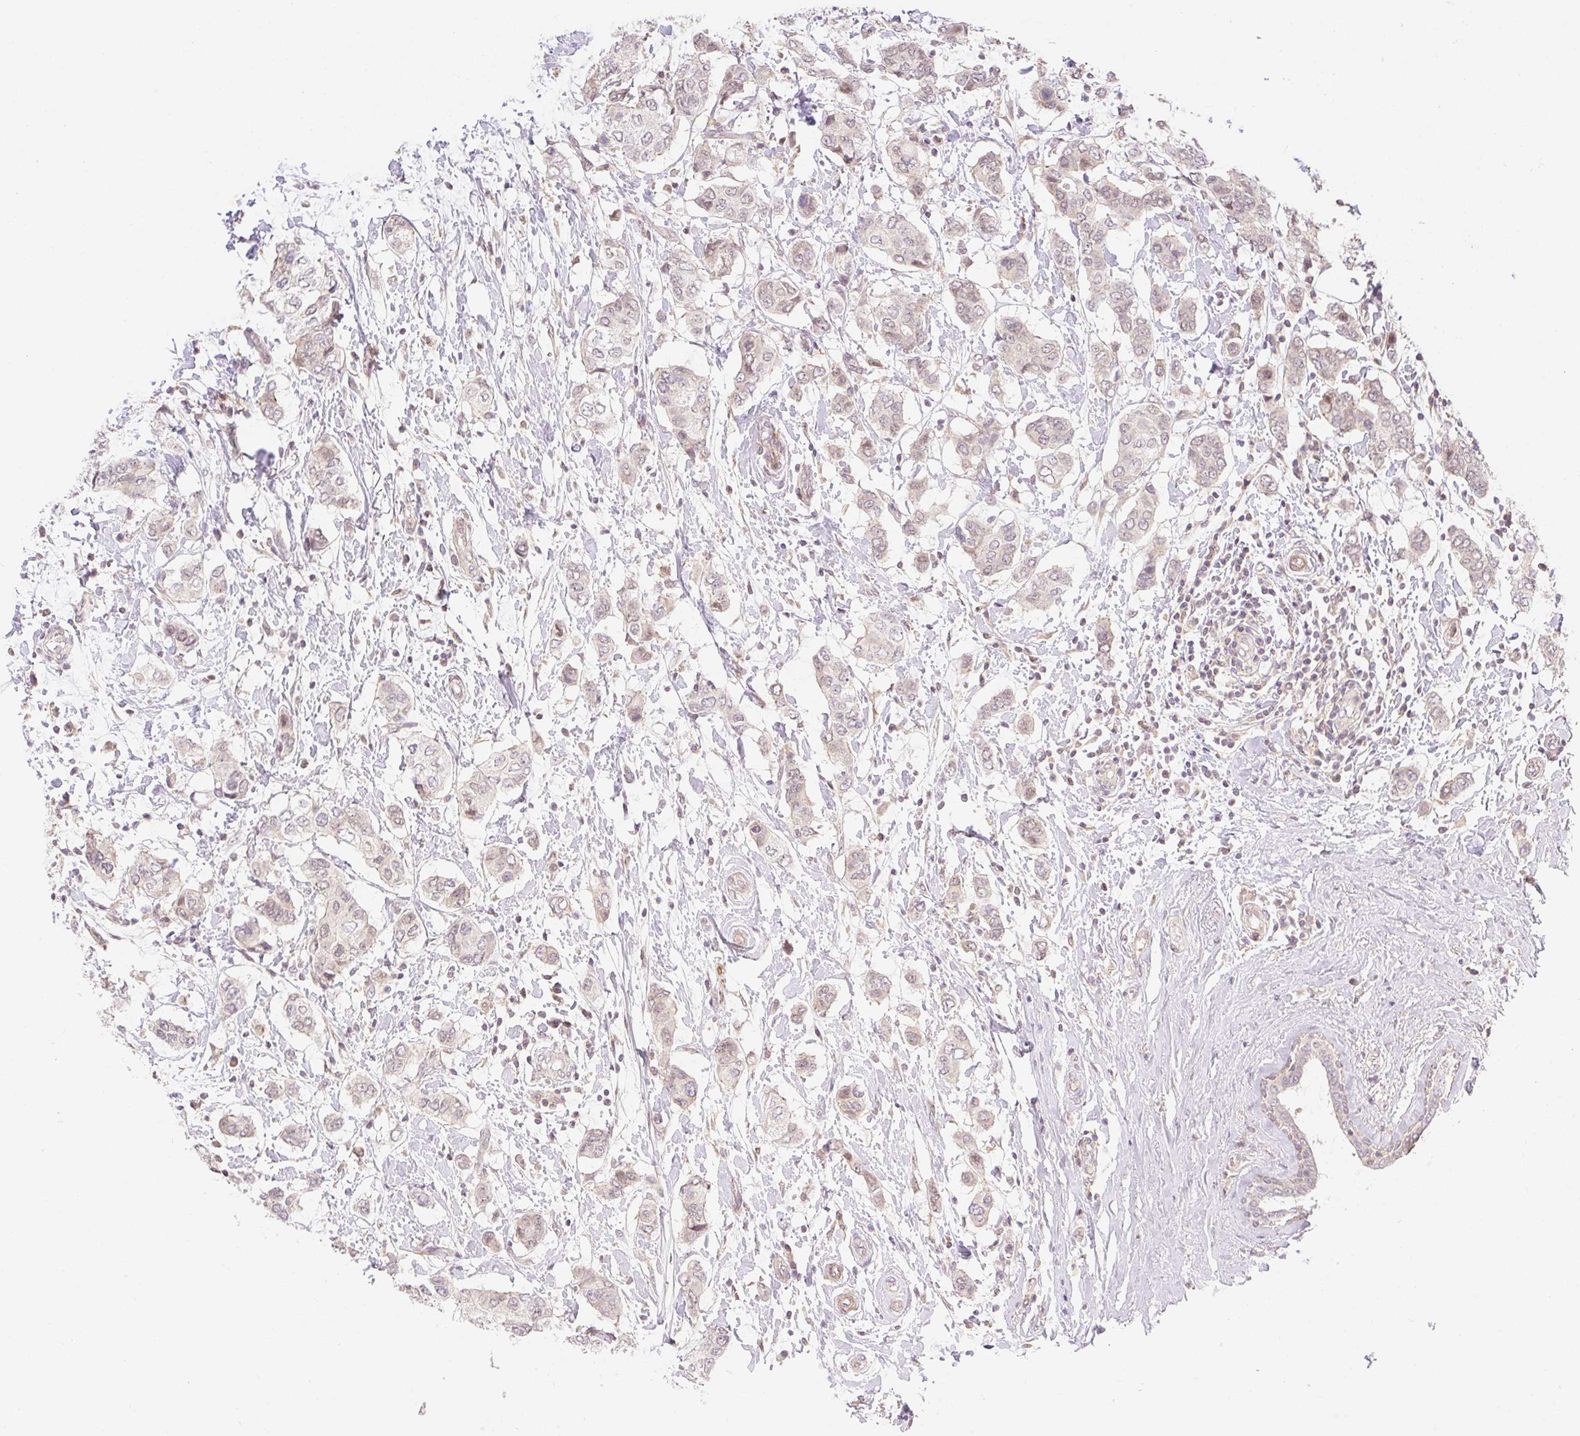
{"staining": {"intensity": "negative", "quantity": "none", "location": "none"}, "tissue": "breast cancer", "cell_type": "Tumor cells", "image_type": "cancer", "snomed": [{"axis": "morphology", "description": "Lobular carcinoma"}, {"axis": "topography", "description": "Breast"}], "caption": "Tumor cells are negative for brown protein staining in breast lobular carcinoma.", "gene": "EMC10", "patient": {"sex": "female", "age": 51}}